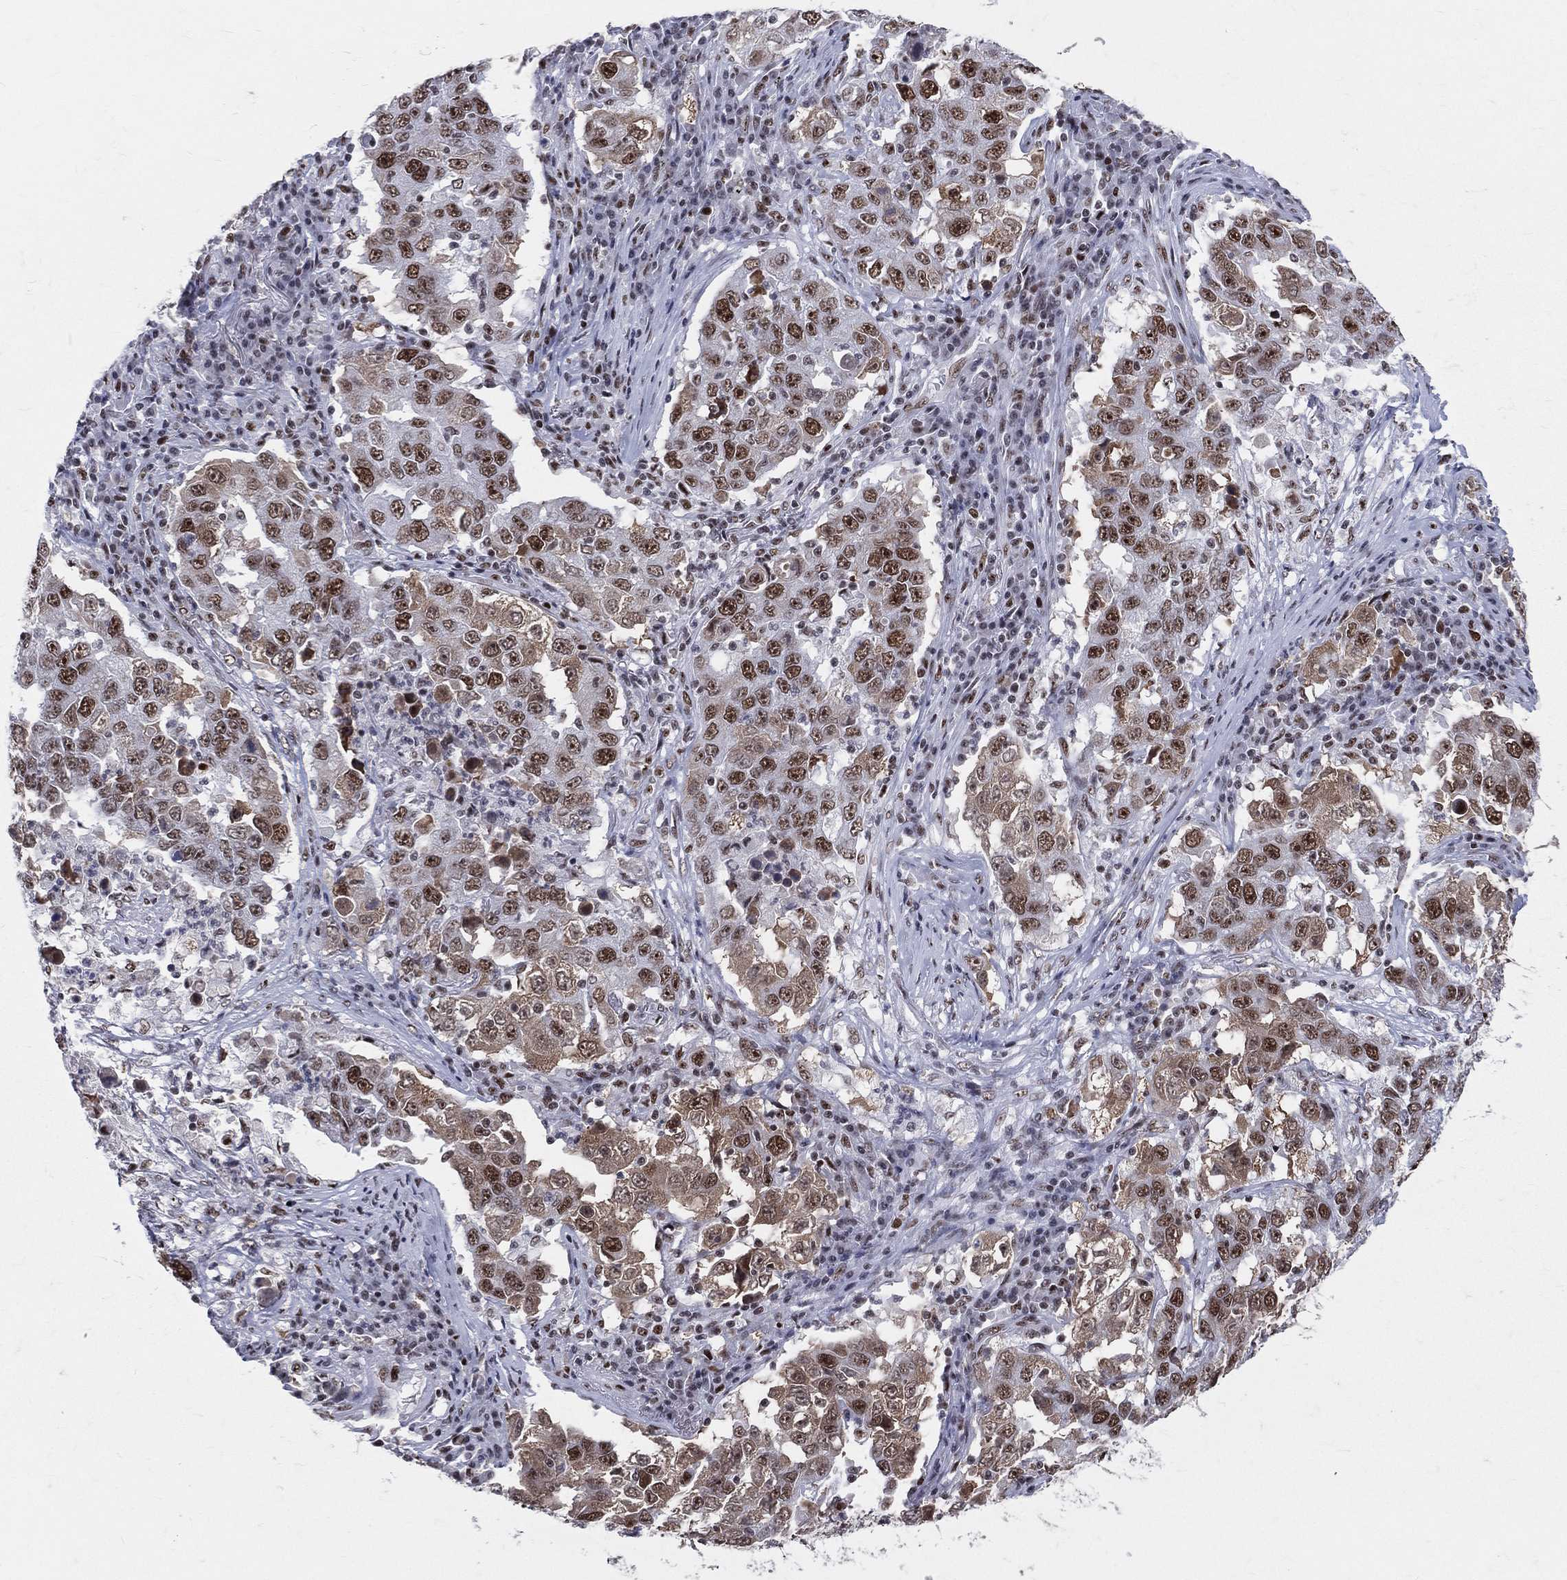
{"staining": {"intensity": "strong", "quantity": ">75%", "location": "nuclear"}, "tissue": "lung cancer", "cell_type": "Tumor cells", "image_type": "cancer", "snomed": [{"axis": "morphology", "description": "Adenocarcinoma, NOS"}, {"axis": "topography", "description": "Lung"}], "caption": "Lung adenocarcinoma stained for a protein shows strong nuclear positivity in tumor cells.", "gene": "CDK7", "patient": {"sex": "male", "age": 73}}